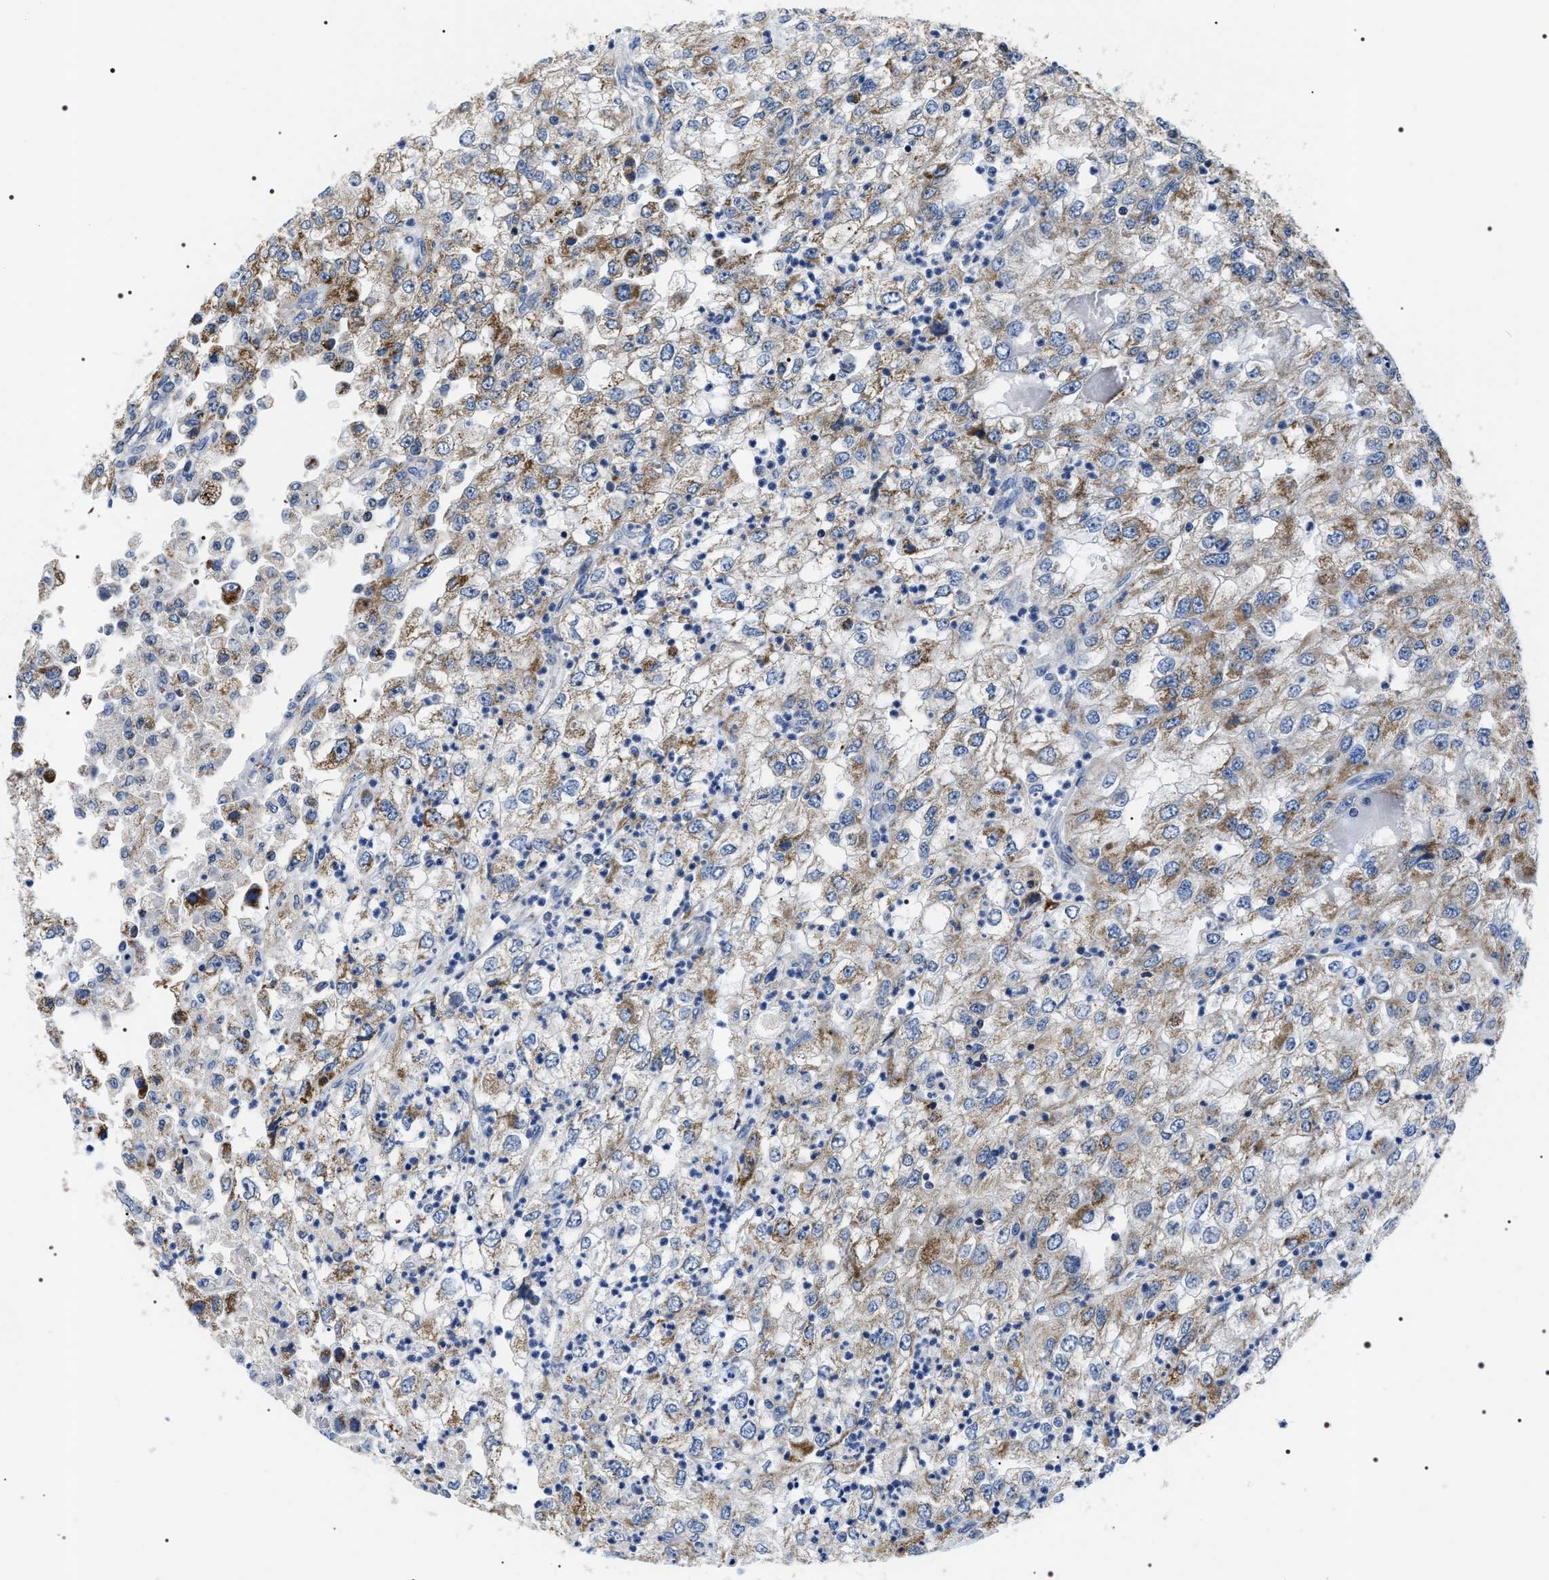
{"staining": {"intensity": "moderate", "quantity": ">75%", "location": "cytoplasmic/membranous"}, "tissue": "renal cancer", "cell_type": "Tumor cells", "image_type": "cancer", "snomed": [{"axis": "morphology", "description": "Adenocarcinoma, NOS"}, {"axis": "topography", "description": "Kidney"}], "caption": "A micrograph of human renal adenocarcinoma stained for a protein demonstrates moderate cytoplasmic/membranous brown staining in tumor cells.", "gene": "NTMT1", "patient": {"sex": "female", "age": 54}}